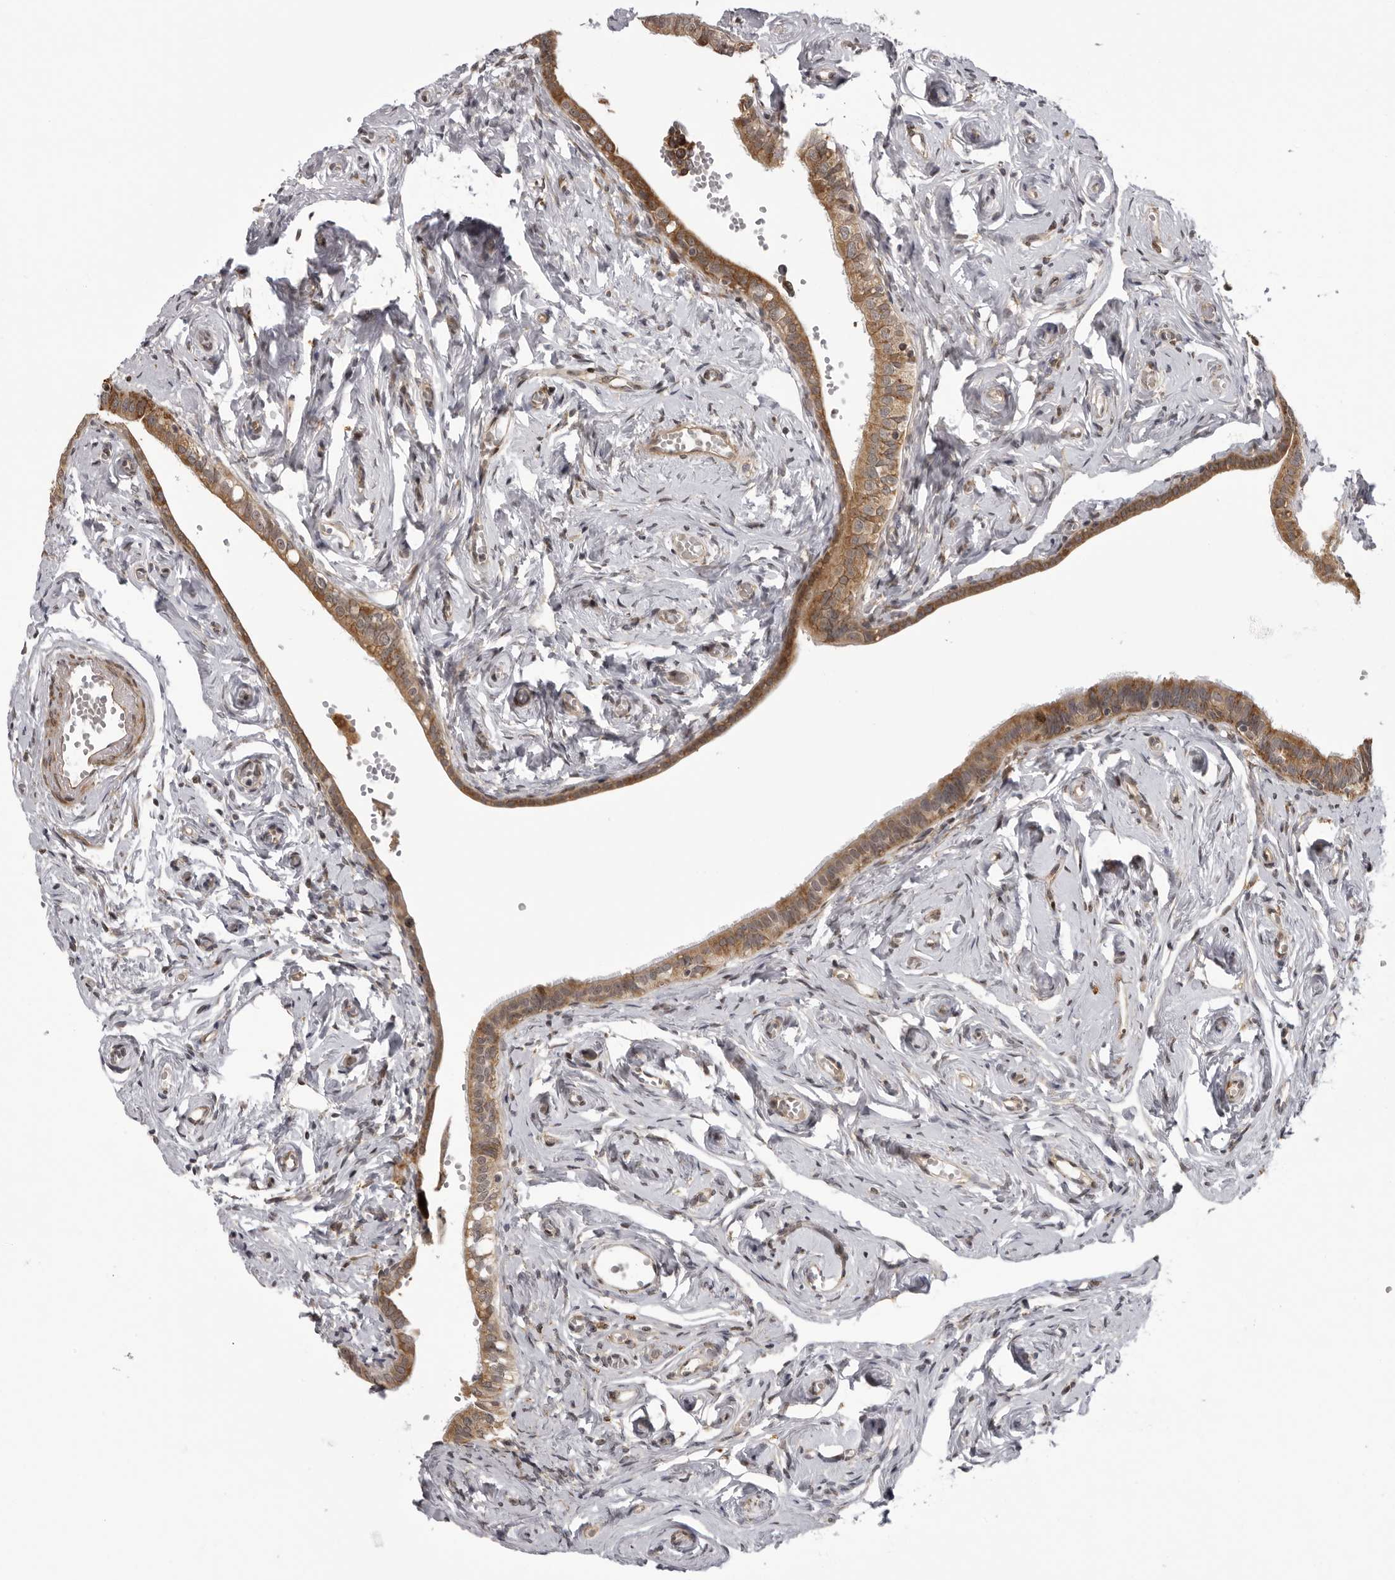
{"staining": {"intensity": "moderate", "quantity": ">75%", "location": "cytoplasmic/membranous"}, "tissue": "fallopian tube", "cell_type": "Glandular cells", "image_type": "normal", "snomed": [{"axis": "morphology", "description": "Normal tissue, NOS"}, {"axis": "topography", "description": "Fallopian tube"}], "caption": "A brown stain highlights moderate cytoplasmic/membranous expression of a protein in glandular cells of normal human fallopian tube.", "gene": "DNAH14", "patient": {"sex": "female", "age": 71}}